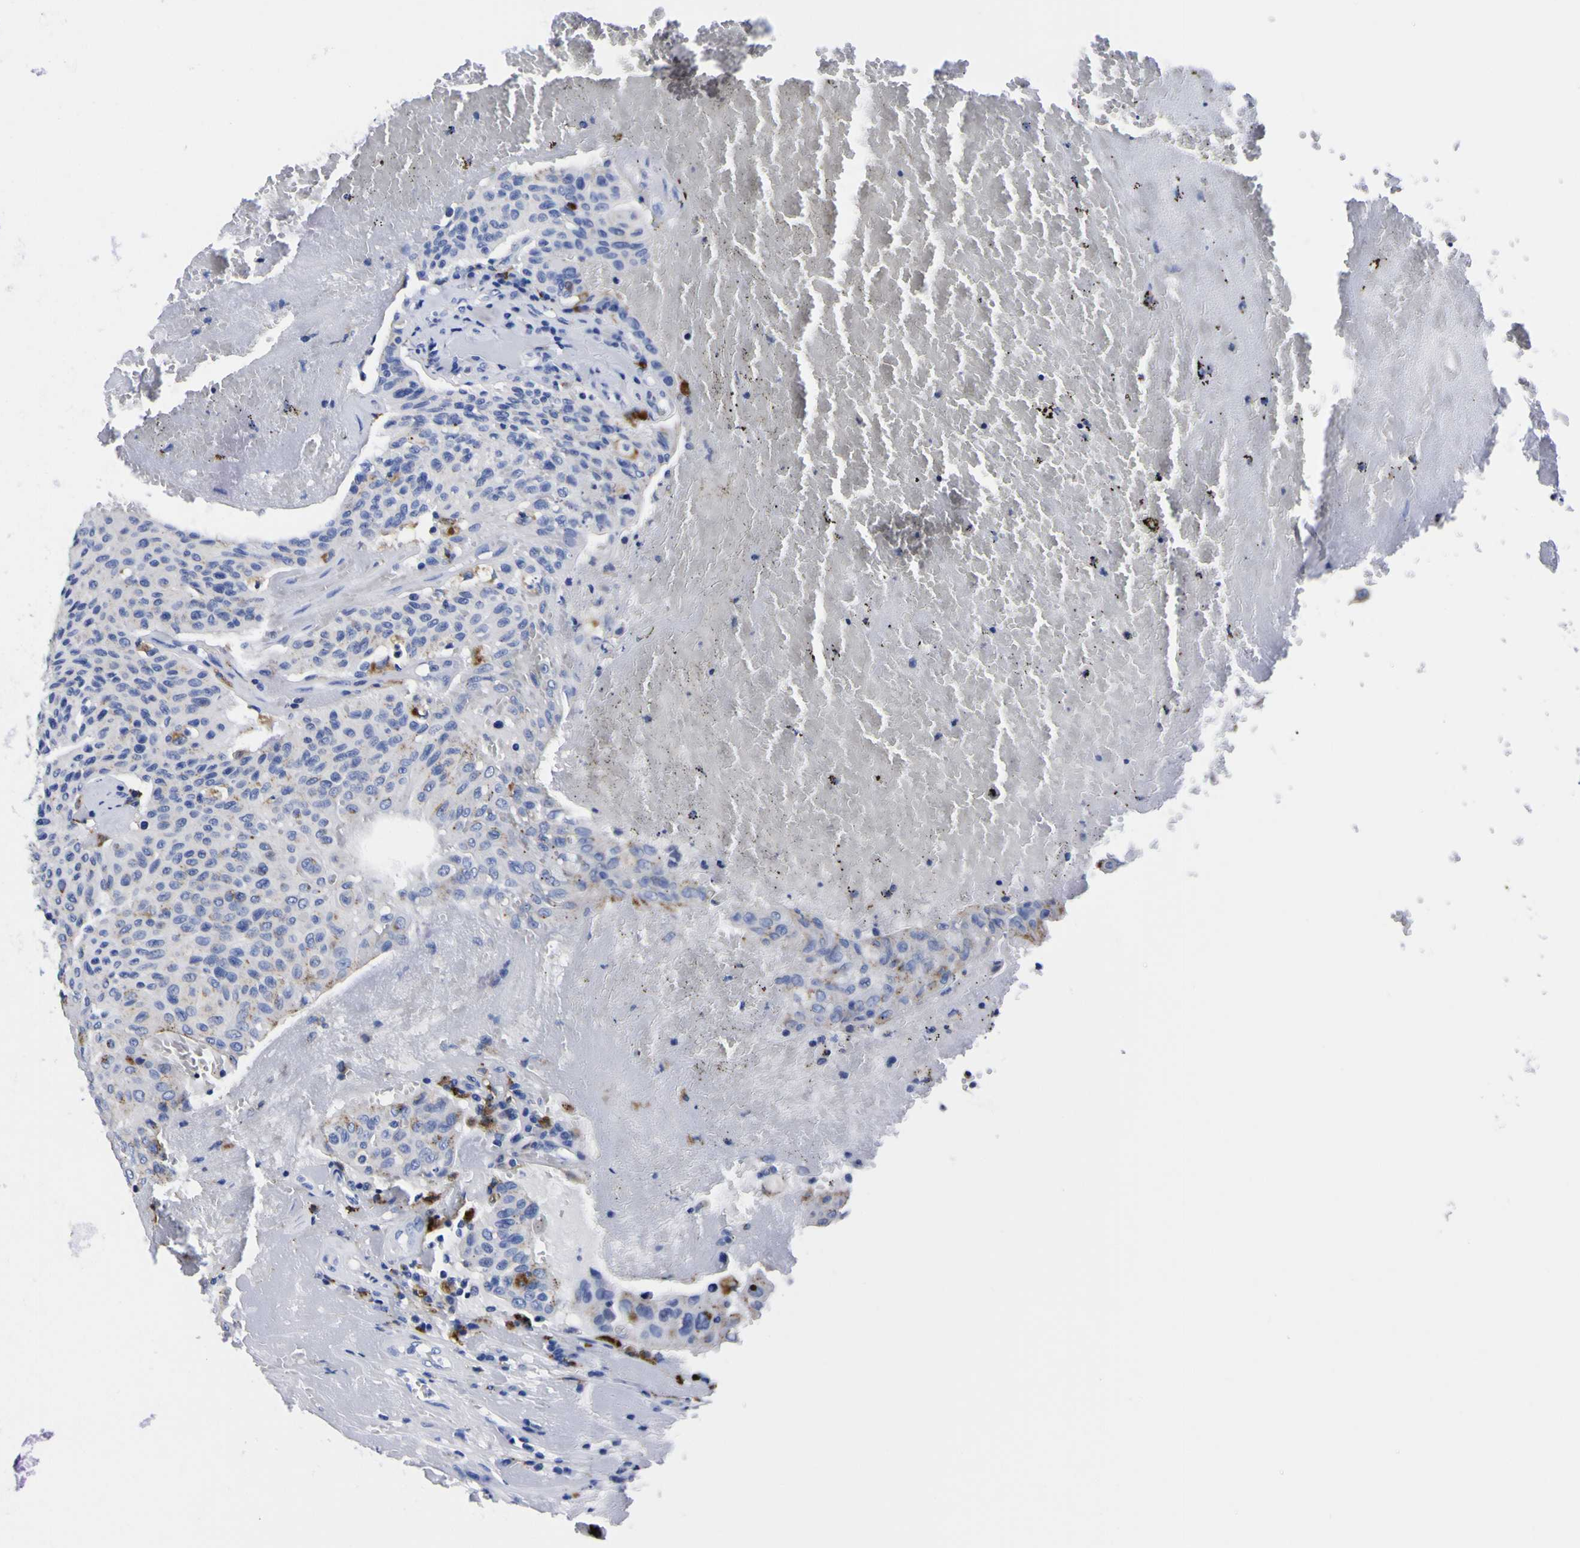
{"staining": {"intensity": "strong", "quantity": "<25%", "location": "cytoplasmic/membranous"}, "tissue": "urothelial cancer", "cell_type": "Tumor cells", "image_type": "cancer", "snomed": [{"axis": "morphology", "description": "Urothelial carcinoma, High grade"}, {"axis": "topography", "description": "Urinary bladder"}], "caption": "Immunohistochemistry of urothelial carcinoma (high-grade) demonstrates medium levels of strong cytoplasmic/membranous expression in about <25% of tumor cells.", "gene": "HLA-DQA1", "patient": {"sex": "male", "age": 66}}